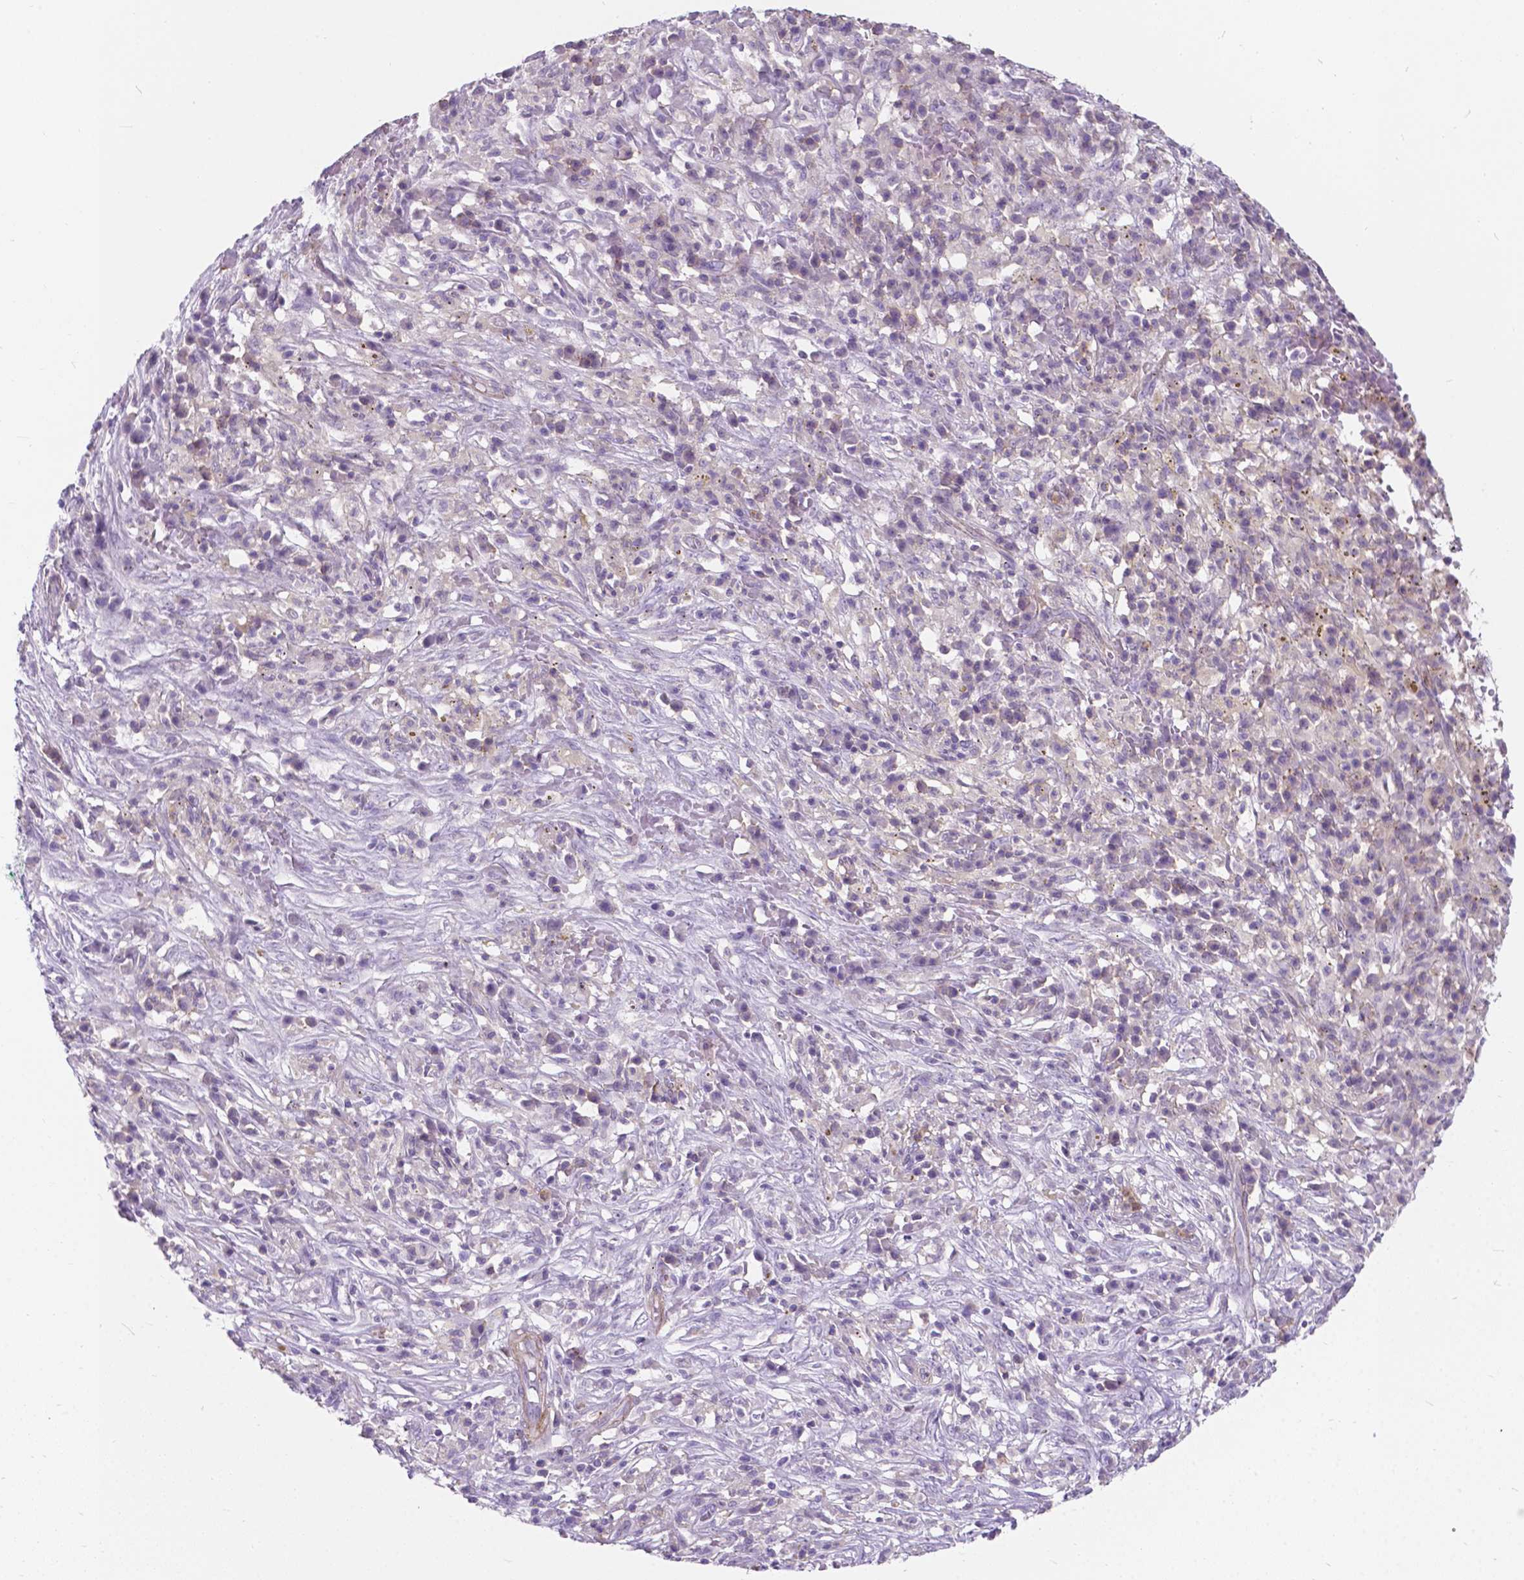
{"staining": {"intensity": "negative", "quantity": "none", "location": "none"}, "tissue": "melanoma", "cell_type": "Tumor cells", "image_type": "cancer", "snomed": [{"axis": "morphology", "description": "Malignant melanoma, NOS"}, {"axis": "topography", "description": "Skin"}], "caption": "An IHC image of malignant melanoma is shown. There is no staining in tumor cells of malignant melanoma.", "gene": "KIAA0040", "patient": {"sex": "female", "age": 91}}